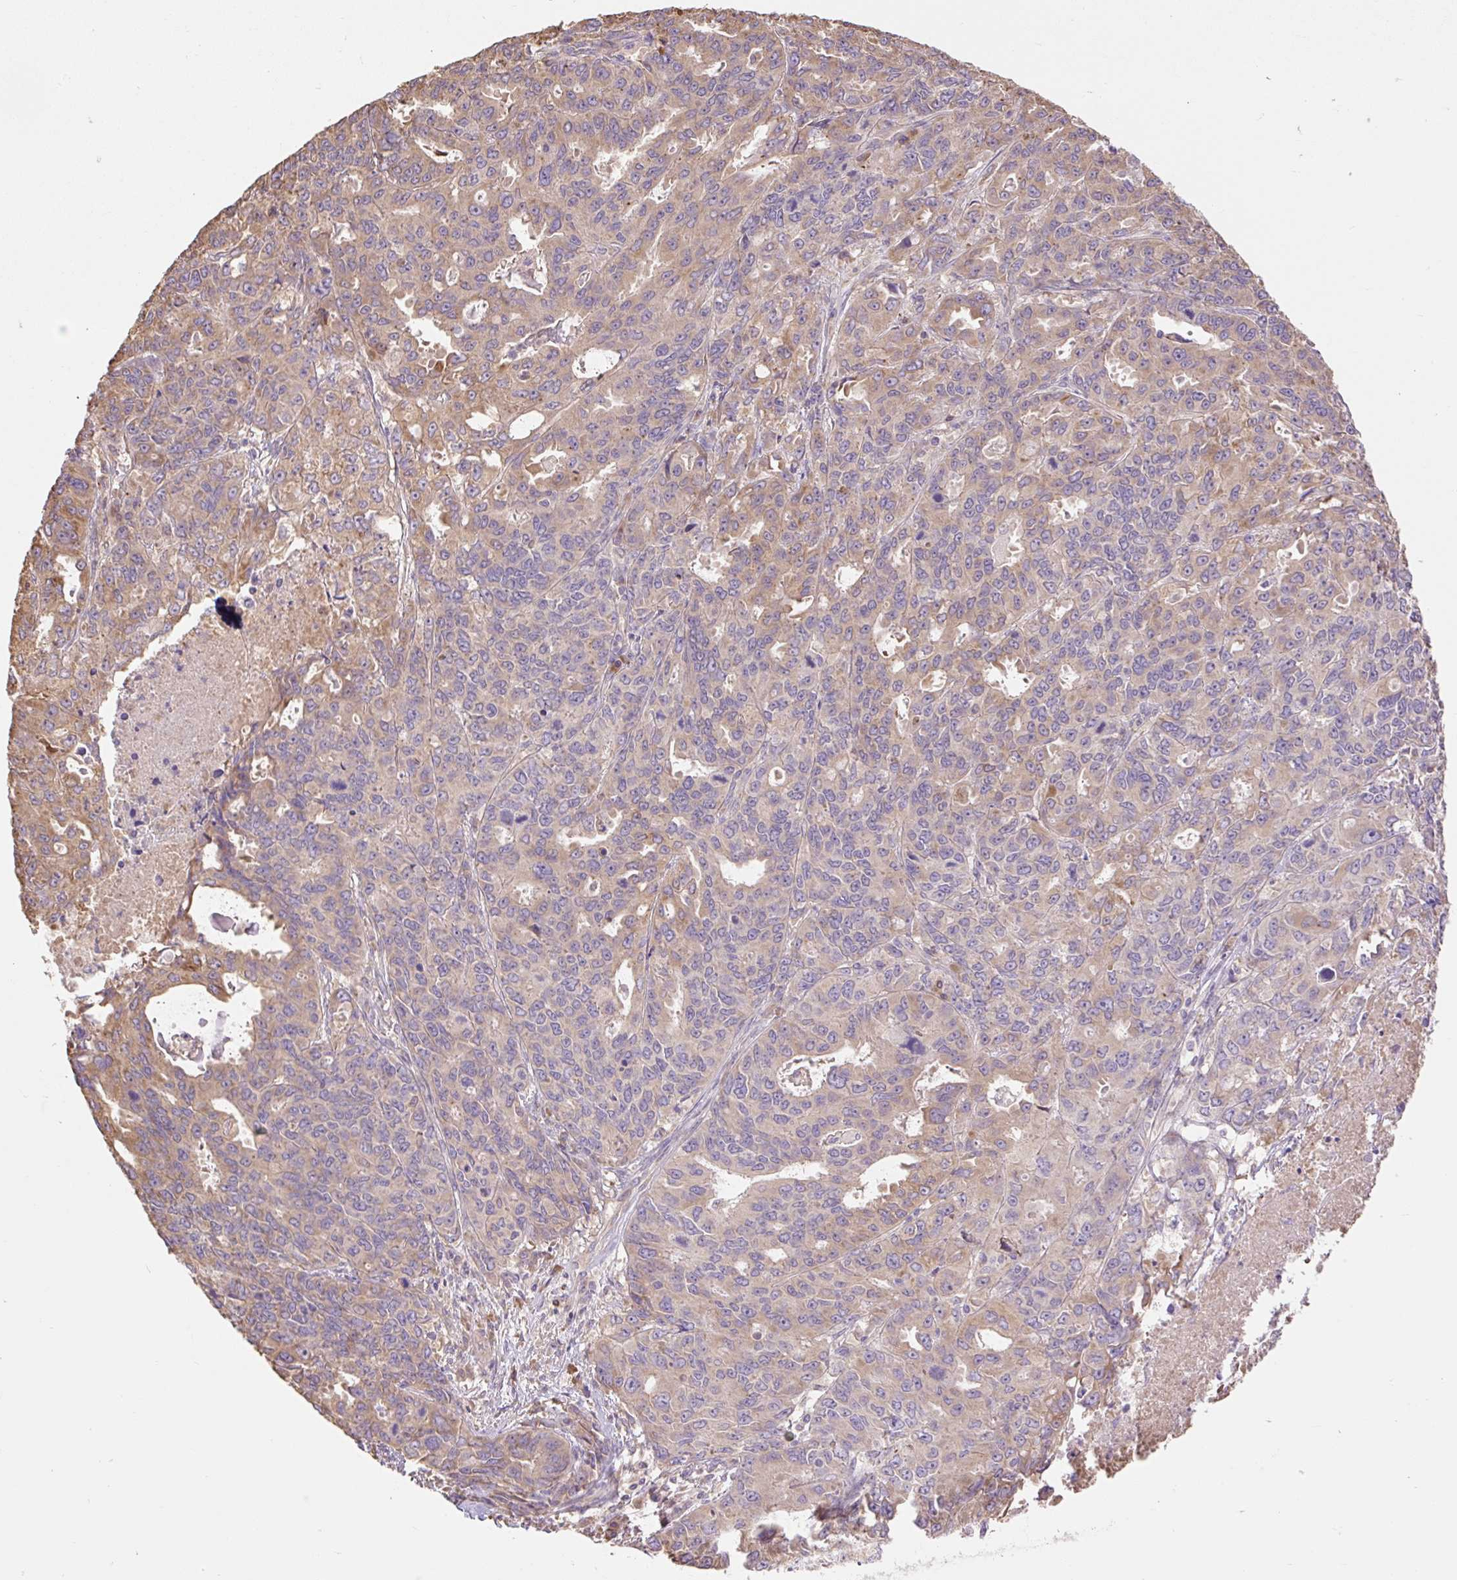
{"staining": {"intensity": "moderate", "quantity": "25%-75%", "location": "cytoplasmic/membranous"}, "tissue": "endometrial cancer", "cell_type": "Tumor cells", "image_type": "cancer", "snomed": [{"axis": "morphology", "description": "Adenocarcinoma, NOS"}, {"axis": "topography", "description": "Uterus"}], "caption": "Brown immunohistochemical staining in human endometrial adenocarcinoma exhibits moderate cytoplasmic/membranous staining in approximately 25%-75% of tumor cells. Nuclei are stained in blue.", "gene": "DESI1", "patient": {"sex": "female", "age": 79}}